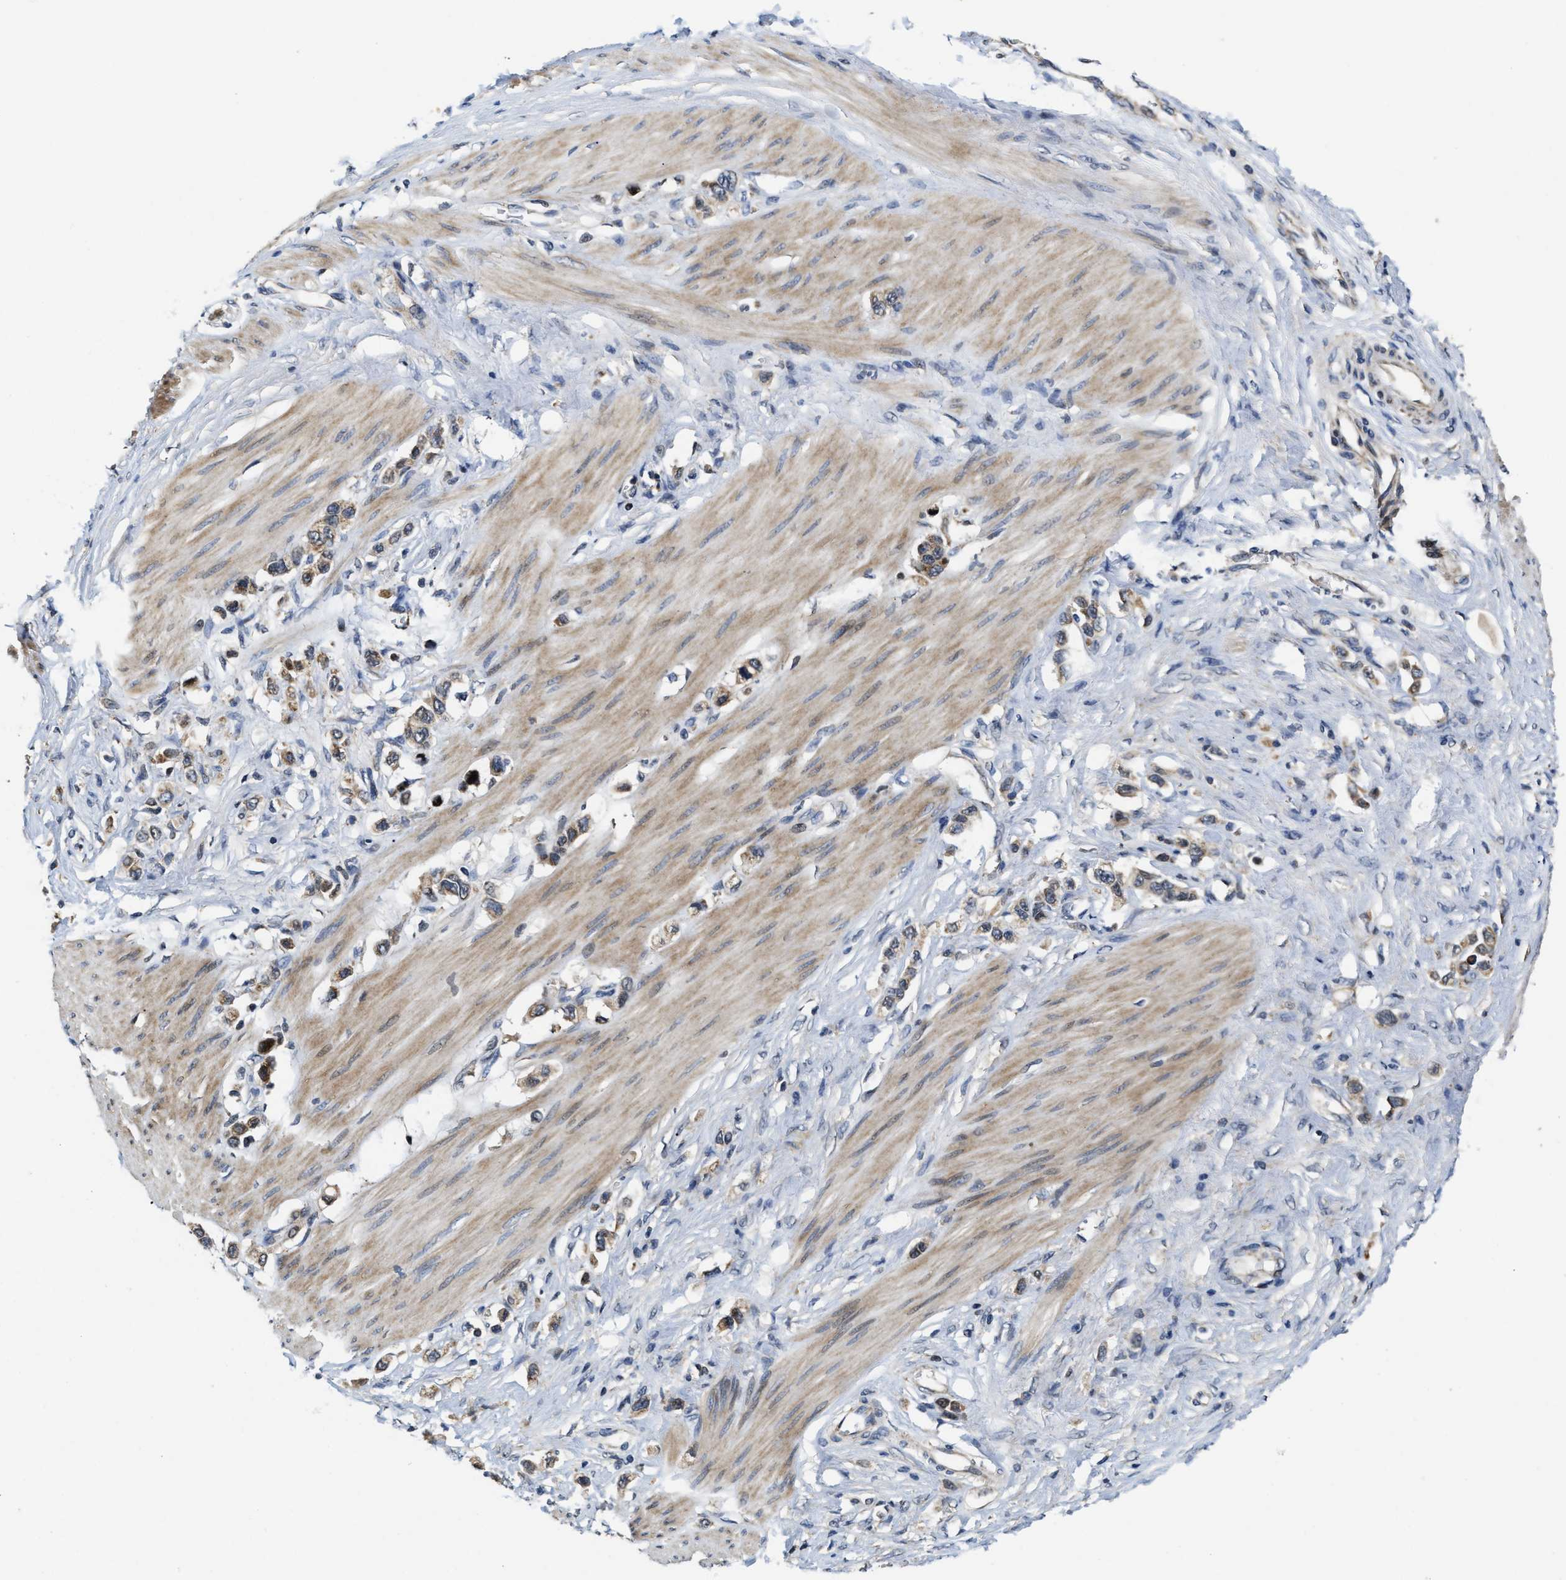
{"staining": {"intensity": "moderate", "quantity": "25%-75%", "location": "cytoplasmic/membranous"}, "tissue": "stomach cancer", "cell_type": "Tumor cells", "image_type": "cancer", "snomed": [{"axis": "morphology", "description": "Adenocarcinoma, NOS"}, {"axis": "topography", "description": "Stomach"}], "caption": "This image demonstrates immunohistochemistry (IHC) staining of human stomach adenocarcinoma, with medium moderate cytoplasmic/membranous expression in about 25%-75% of tumor cells.", "gene": "SCYL2", "patient": {"sex": "female", "age": 65}}